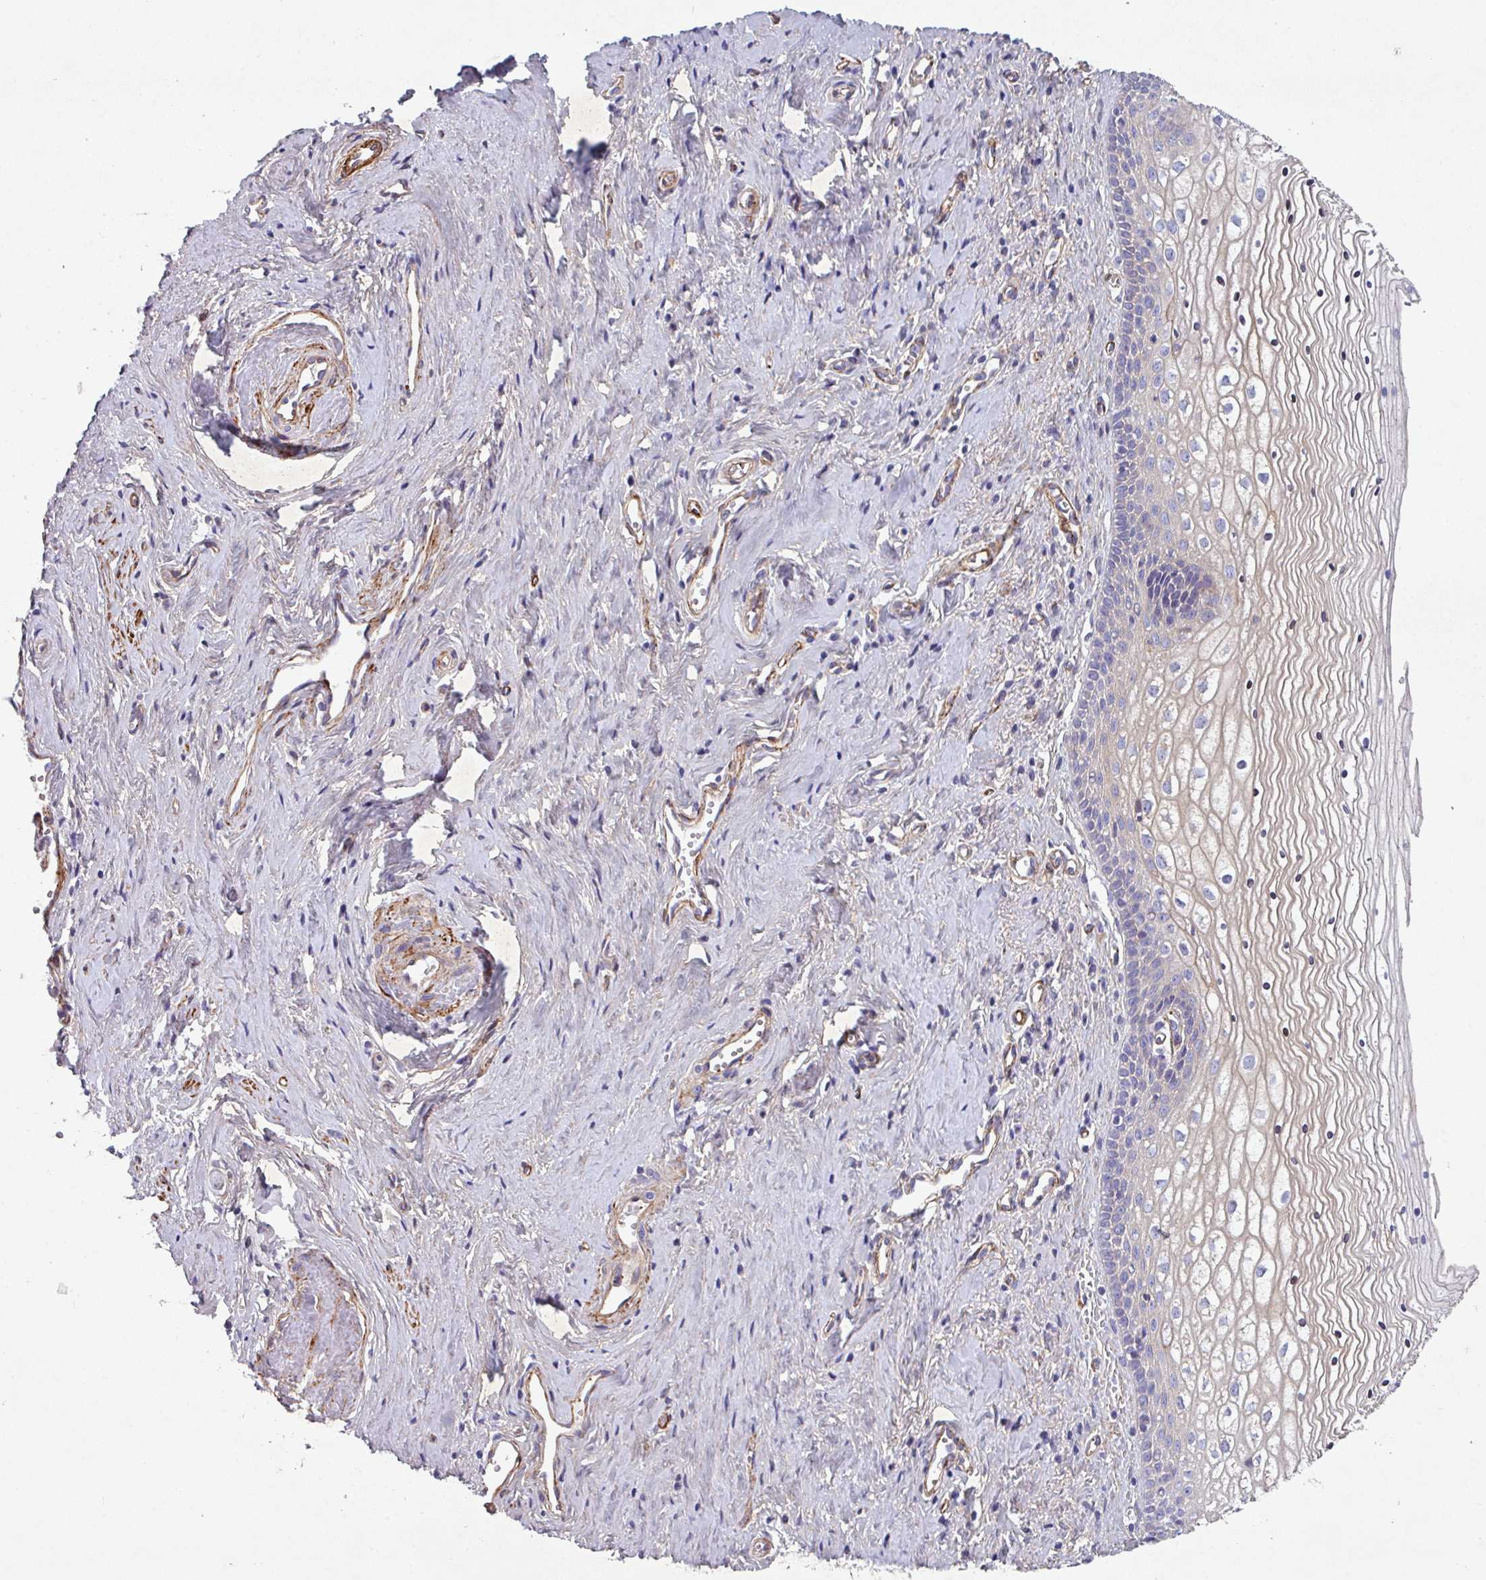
{"staining": {"intensity": "weak", "quantity": "25%-75%", "location": "cytoplasmic/membranous"}, "tissue": "vagina", "cell_type": "Squamous epithelial cells", "image_type": "normal", "snomed": [{"axis": "morphology", "description": "Normal tissue, NOS"}, {"axis": "topography", "description": "Vagina"}], "caption": "IHC of benign vagina demonstrates low levels of weak cytoplasmic/membranous expression in about 25%-75% of squamous epithelial cells.", "gene": "ATP2C2", "patient": {"sex": "female", "age": 59}}